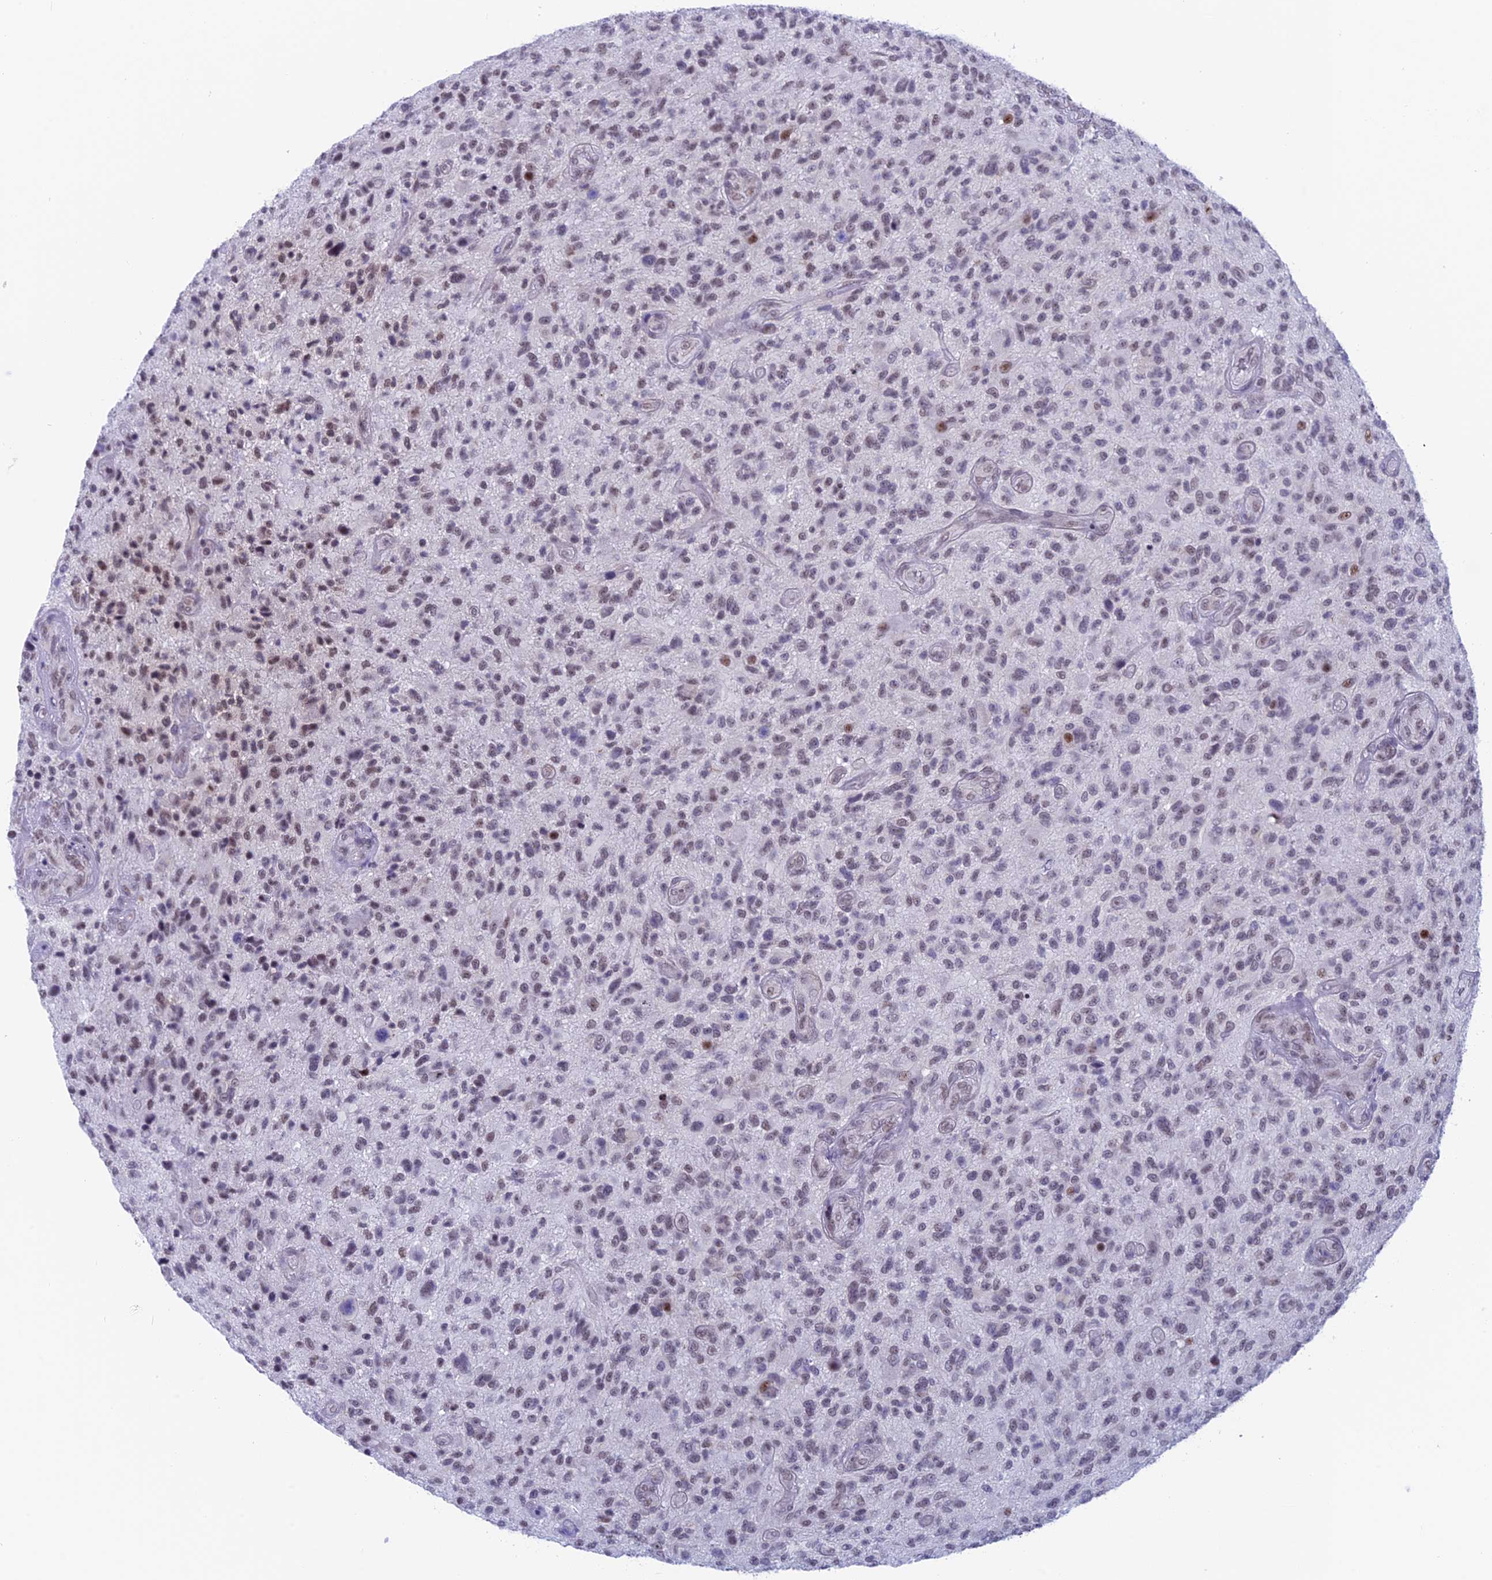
{"staining": {"intensity": "moderate", "quantity": "<25%", "location": "nuclear"}, "tissue": "glioma", "cell_type": "Tumor cells", "image_type": "cancer", "snomed": [{"axis": "morphology", "description": "Glioma, malignant, High grade"}, {"axis": "topography", "description": "Brain"}], "caption": "DAB (3,3'-diaminobenzidine) immunohistochemical staining of human glioma shows moderate nuclear protein staining in approximately <25% of tumor cells.", "gene": "SRSF5", "patient": {"sex": "male", "age": 47}}